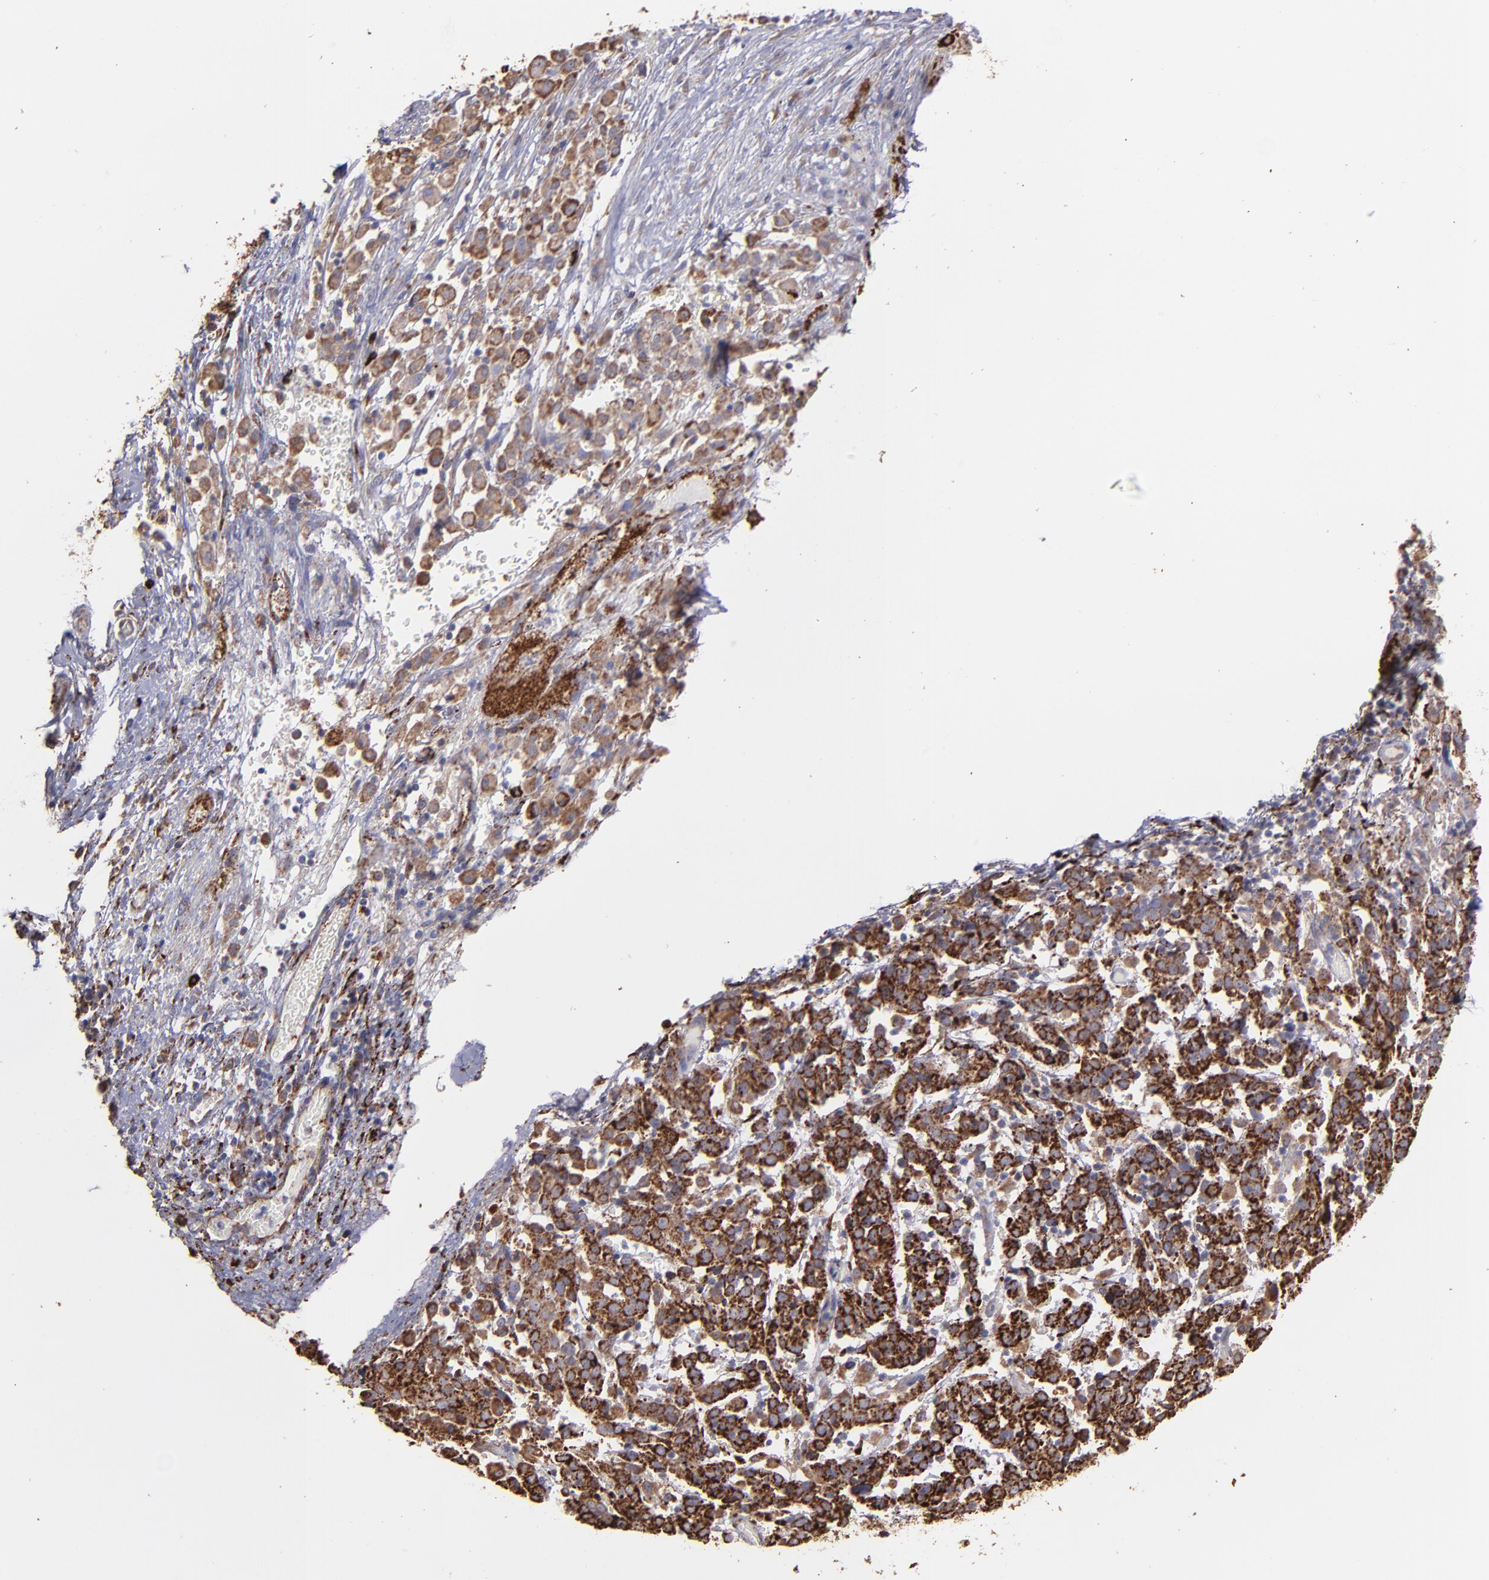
{"staining": {"intensity": "strong", "quantity": ">75%", "location": "cytoplasmic/membranous"}, "tissue": "cervical cancer", "cell_type": "Tumor cells", "image_type": "cancer", "snomed": [{"axis": "morphology", "description": "Normal tissue, NOS"}, {"axis": "morphology", "description": "Squamous cell carcinoma, NOS"}, {"axis": "topography", "description": "Cervix"}], "caption": "An immunohistochemistry (IHC) image of neoplastic tissue is shown. Protein staining in brown highlights strong cytoplasmic/membranous positivity in cervical cancer (squamous cell carcinoma) within tumor cells.", "gene": "MAOB", "patient": {"sex": "female", "age": 67}}